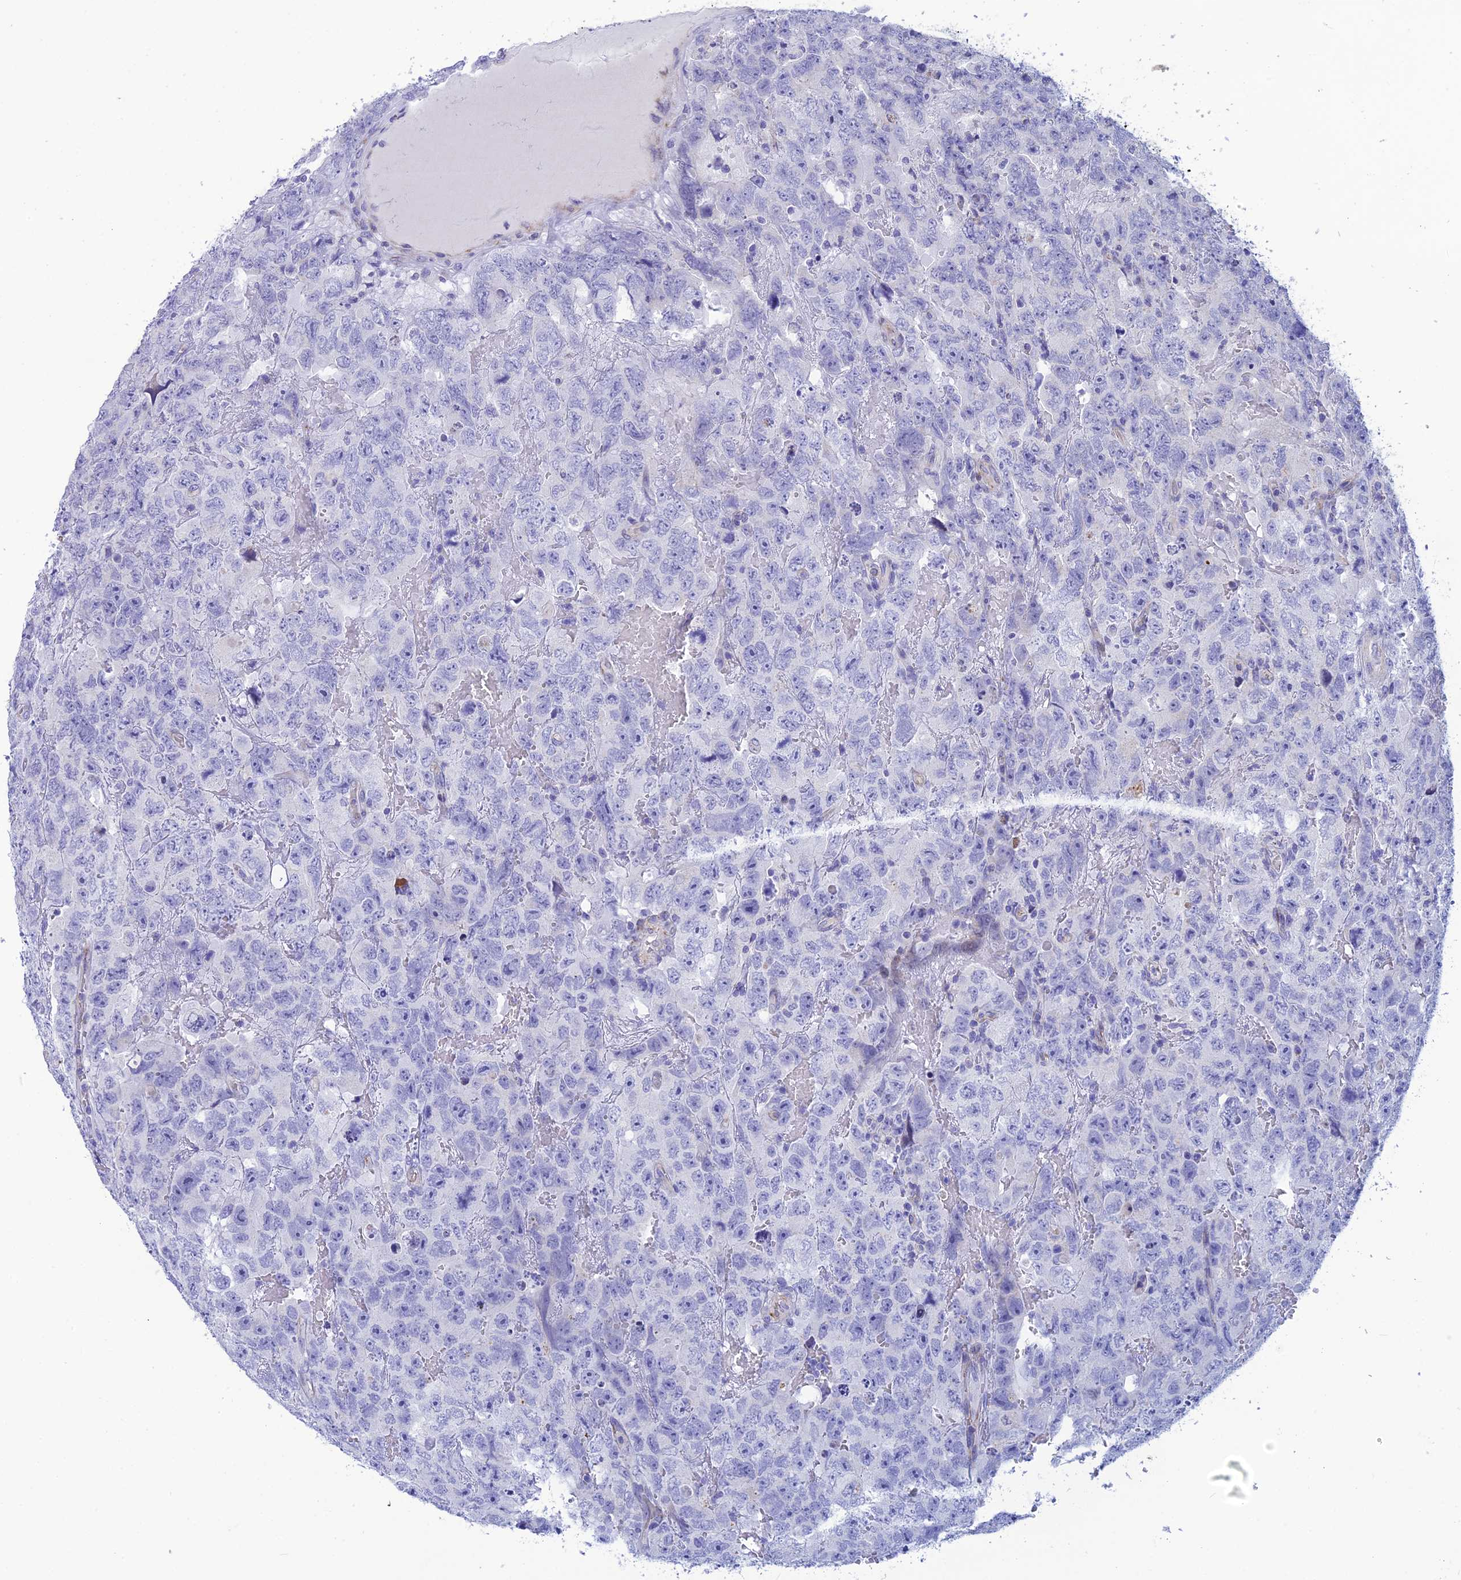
{"staining": {"intensity": "negative", "quantity": "none", "location": "none"}, "tissue": "testis cancer", "cell_type": "Tumor cells", "image_type": "cancer", "snomed": [{"axis": "morphology", "description": "Carcinoma, Embryonal, NOS"}, {"axis": "topography", "description": "Testis"}], "caption": "High magnification brightfield microscopy of testis embryonal carcinoma stained with DAB (brown) and counterstained with hematoxylin (blue): tumor cells show no significant expression.", "gene": "POMGNT1", "patient": {"sex": "male", "age": 45}}